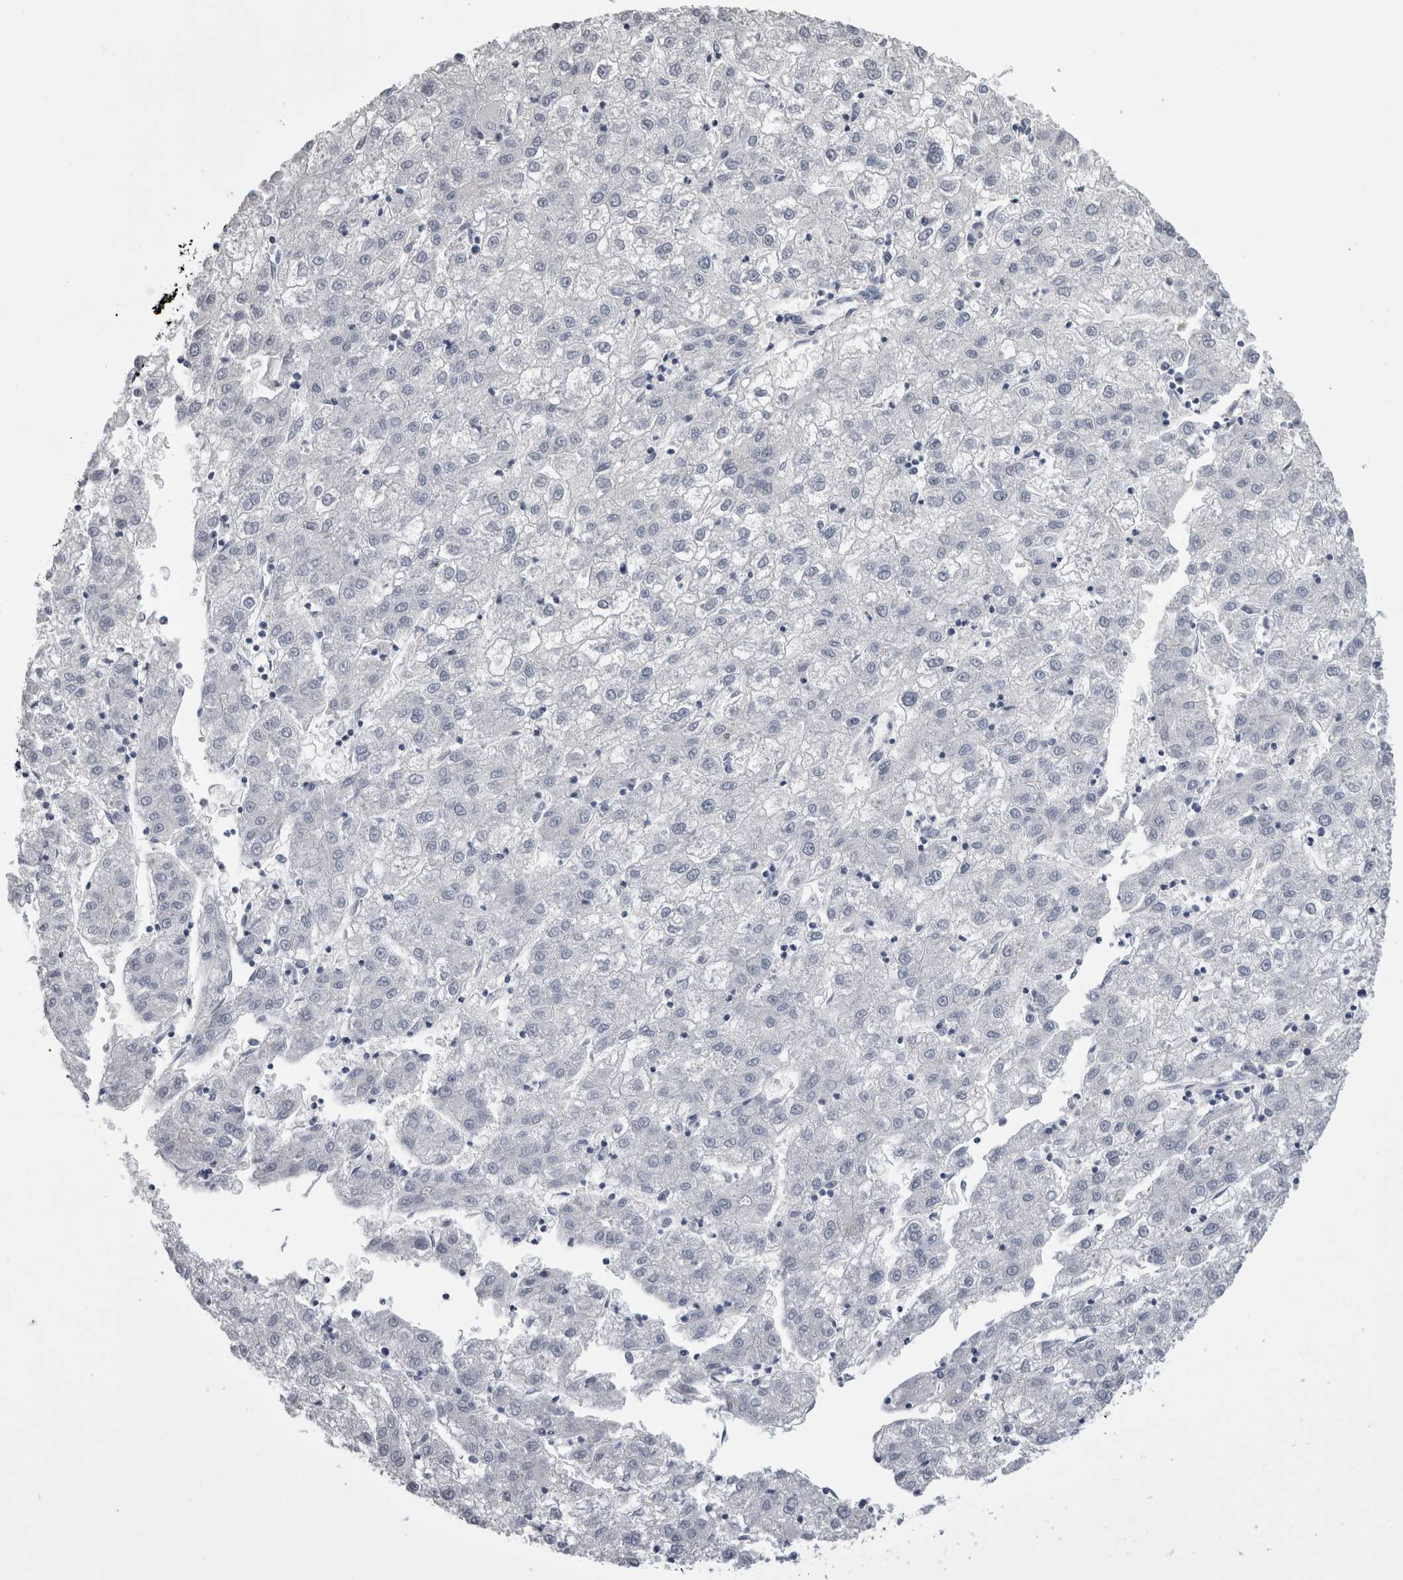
{"staining": {"intensity": "negative", "quantity": "none", "location": "none"}, "tissue": "liver cancer", "cell_type": "Tumor cells", "image_type": "cancer", "snomed": [{"axis": "morphology", "description": "Carcinoma, Hepatocellular, NOS"}, {"axis": "topography", "description": "Liver"}], "caption": "The photomicrograph demonstrates no staining of tumor cells in hepatocellular carcinoma (liver). (Stains: DAB immunohistochemistry (IHC) with hematoxylin counter stain, Microscopy: brightfield microscopy at high magnification).", "gene": "AFMID", "patient": {"sex": "male", "age": 72}}